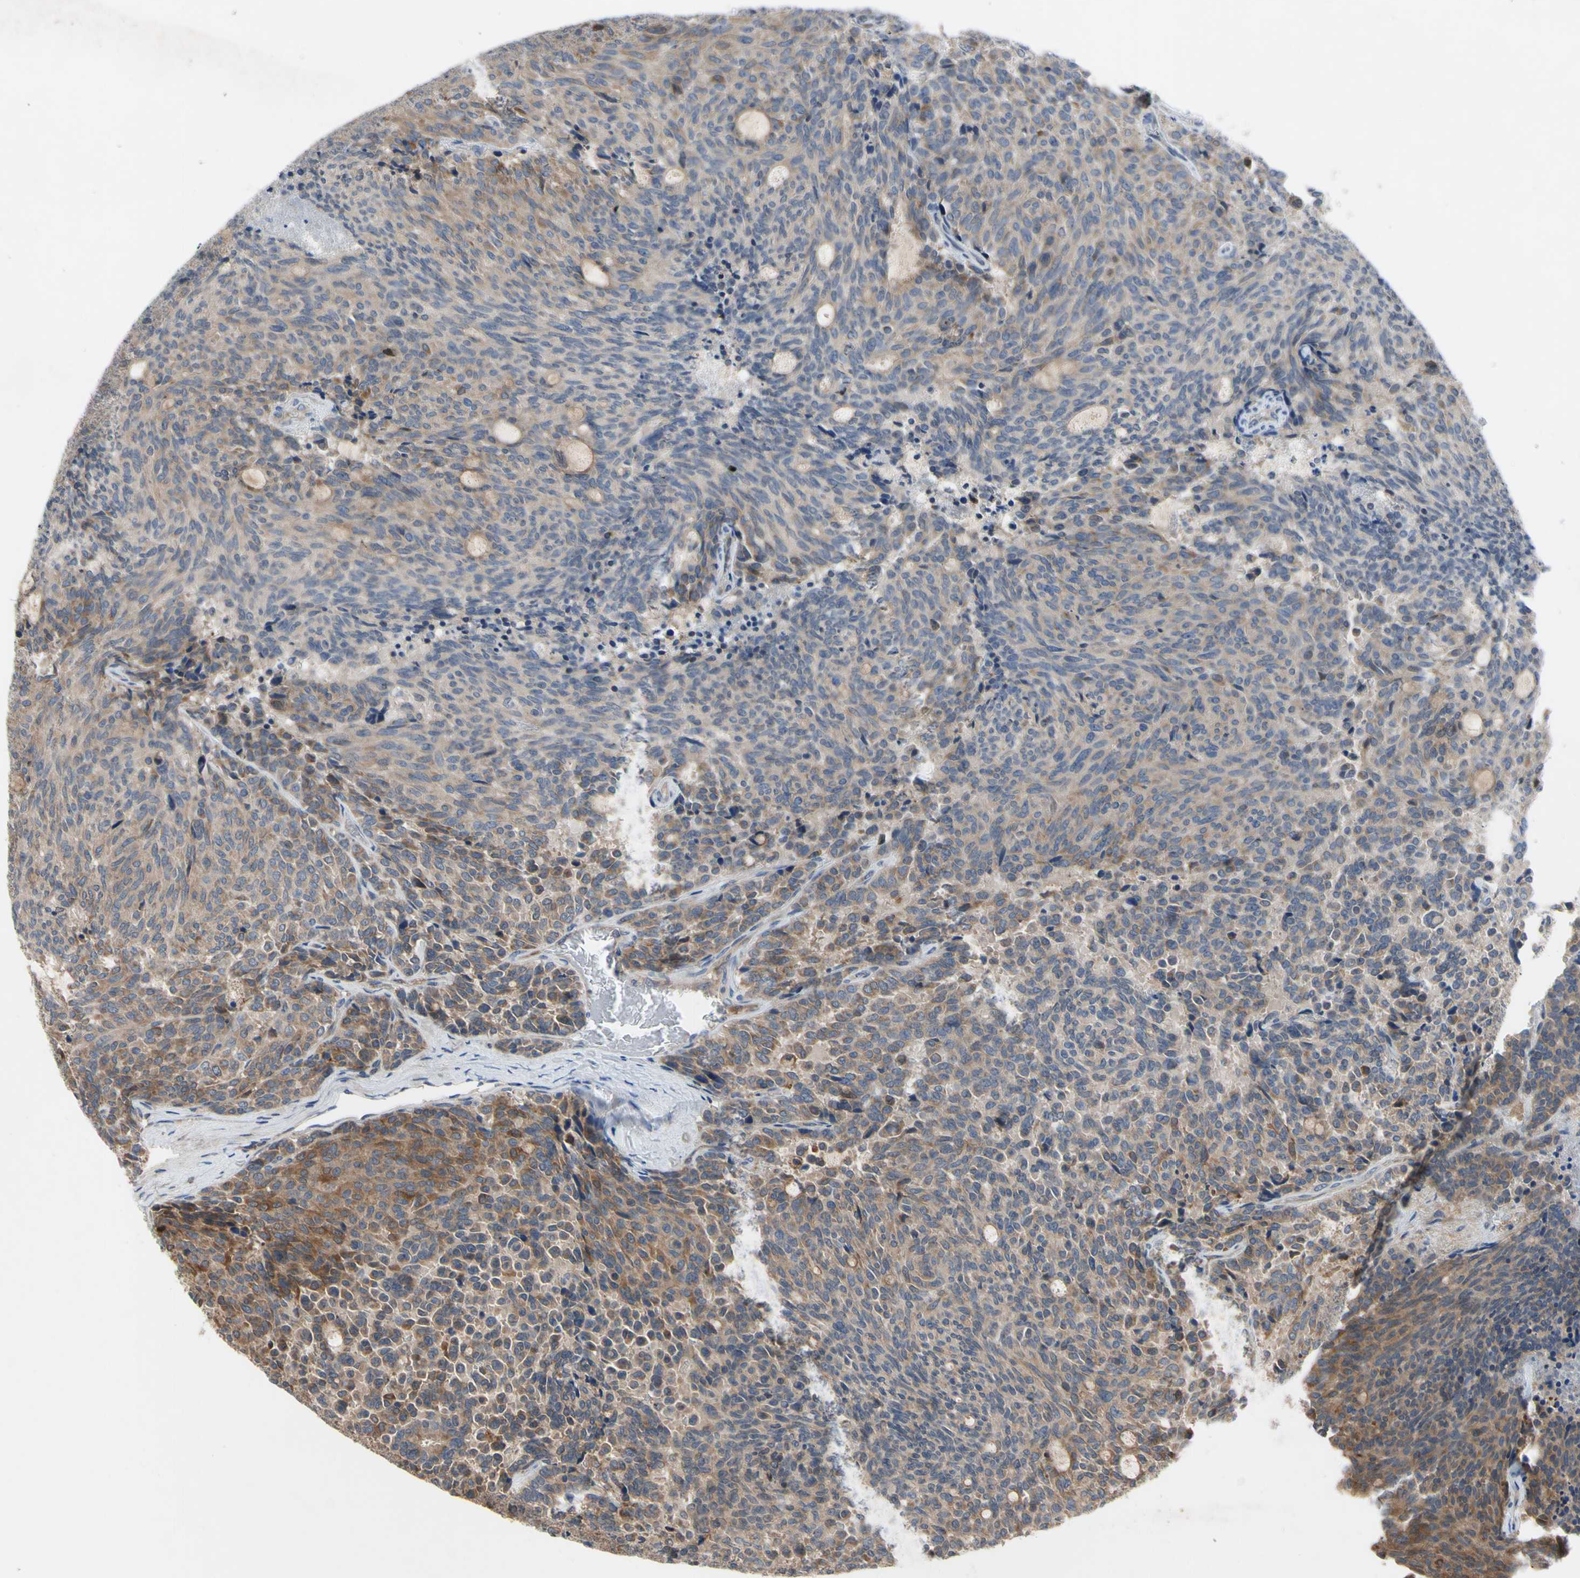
{"staining": {"intensity": "moderate", "quantity": "25%-75%", "location": "cytoplasmic/membranous"}, "tissue": "carcinoid", "cell_type": "Tumor cells", "image_type": "cancer", "snomed": [{"axis": "morphology", "description": "Carcinoid, malignant, NOS"}, {"axis": "topography", "description": "Pancreas"}], "caption": "IHC (DAB) staining of carcinoid (malignant) displays moderate cytoplasmic/membranous protein staining in about 25%-75% of tumor cells. The staining was performed using DAB (3,3'-diaminobenzidine), with brown indicating positive protein expression. Nuclei are stained blue with hematoxylin.", "gene": "XIAP", "patient": {"sex": "female", "age": 54}}